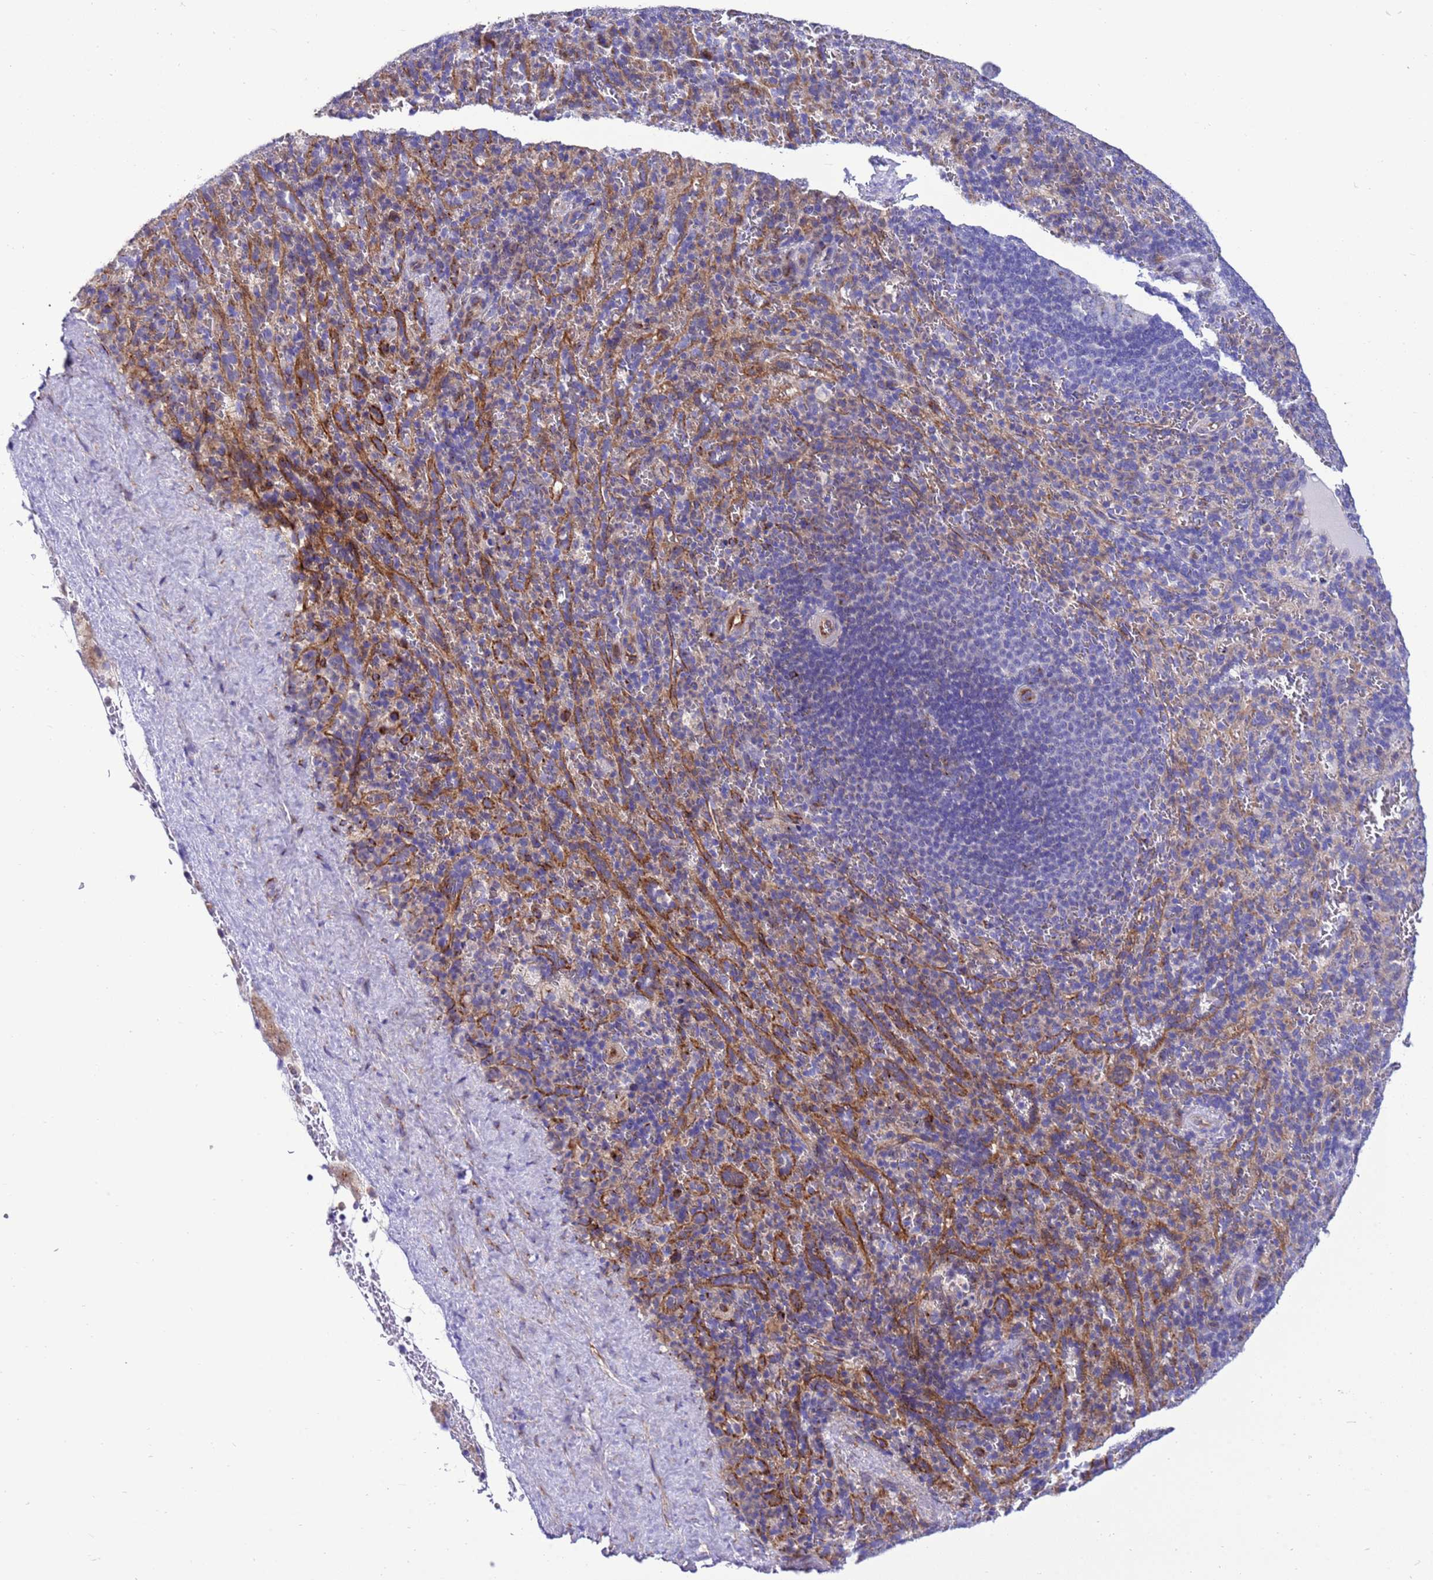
{"staining": {"intensity": "negative", "quantity": "none", "location": "none"}, "tissue": "spleen", "cell_type": "Cells in red pulp", "image_type": "normal", "snomed": [{"axis": "morphology", "description": "Normal tissue, NOS"}, {"axis": "topography", "description": "Spleen"}], "caption": "The photomicrograph demonstrates no significant positivity in cells in red pulp of spleen. (DAB immunohistochemistry, high magnification).", "gene": "KICS2", "patient": {"sex": "female", "age": 21}}